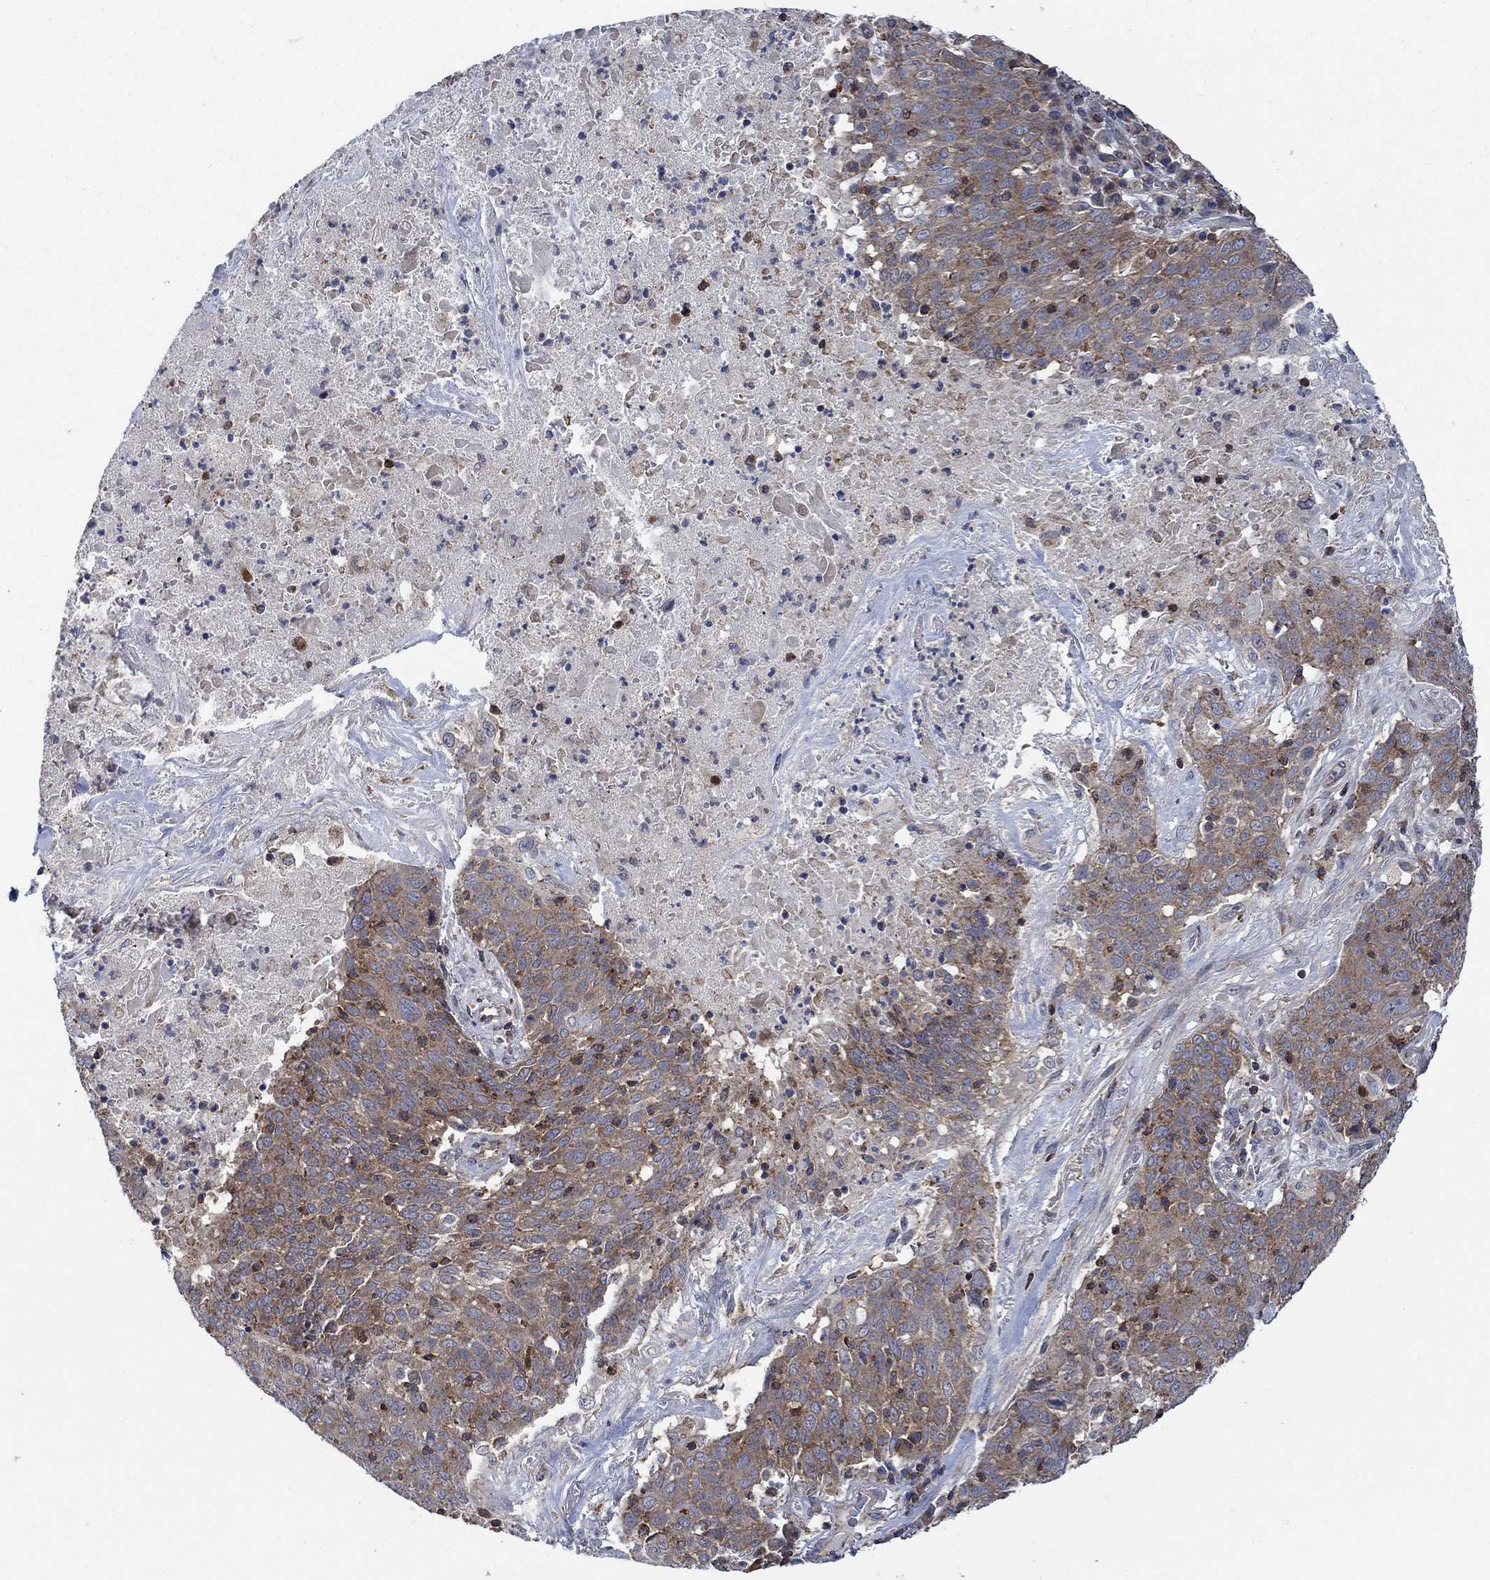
{"staining": {"intensity": "weak", "quantity": ">75%", "location": "cytoplasmic/membranous"}, "tissue": "lung cancer", "cell_type": "Tumor cells", "image_type": "cancer", "snomed": [{"axis": "morphology", "description": "Squamous cell carcinoma, NOS"}, {"axis": "topography", "description": "Lung"}], "caption": "A photomicrograph showing weak cytoplasmic/membranous staining in about >75% of tumor cells in lung cancer (squamous cell carcinoma), as visualized by brown immunohistochemical staining.", "gene": "STXBP6", "patient": {"sex": "male", "age": 82}}